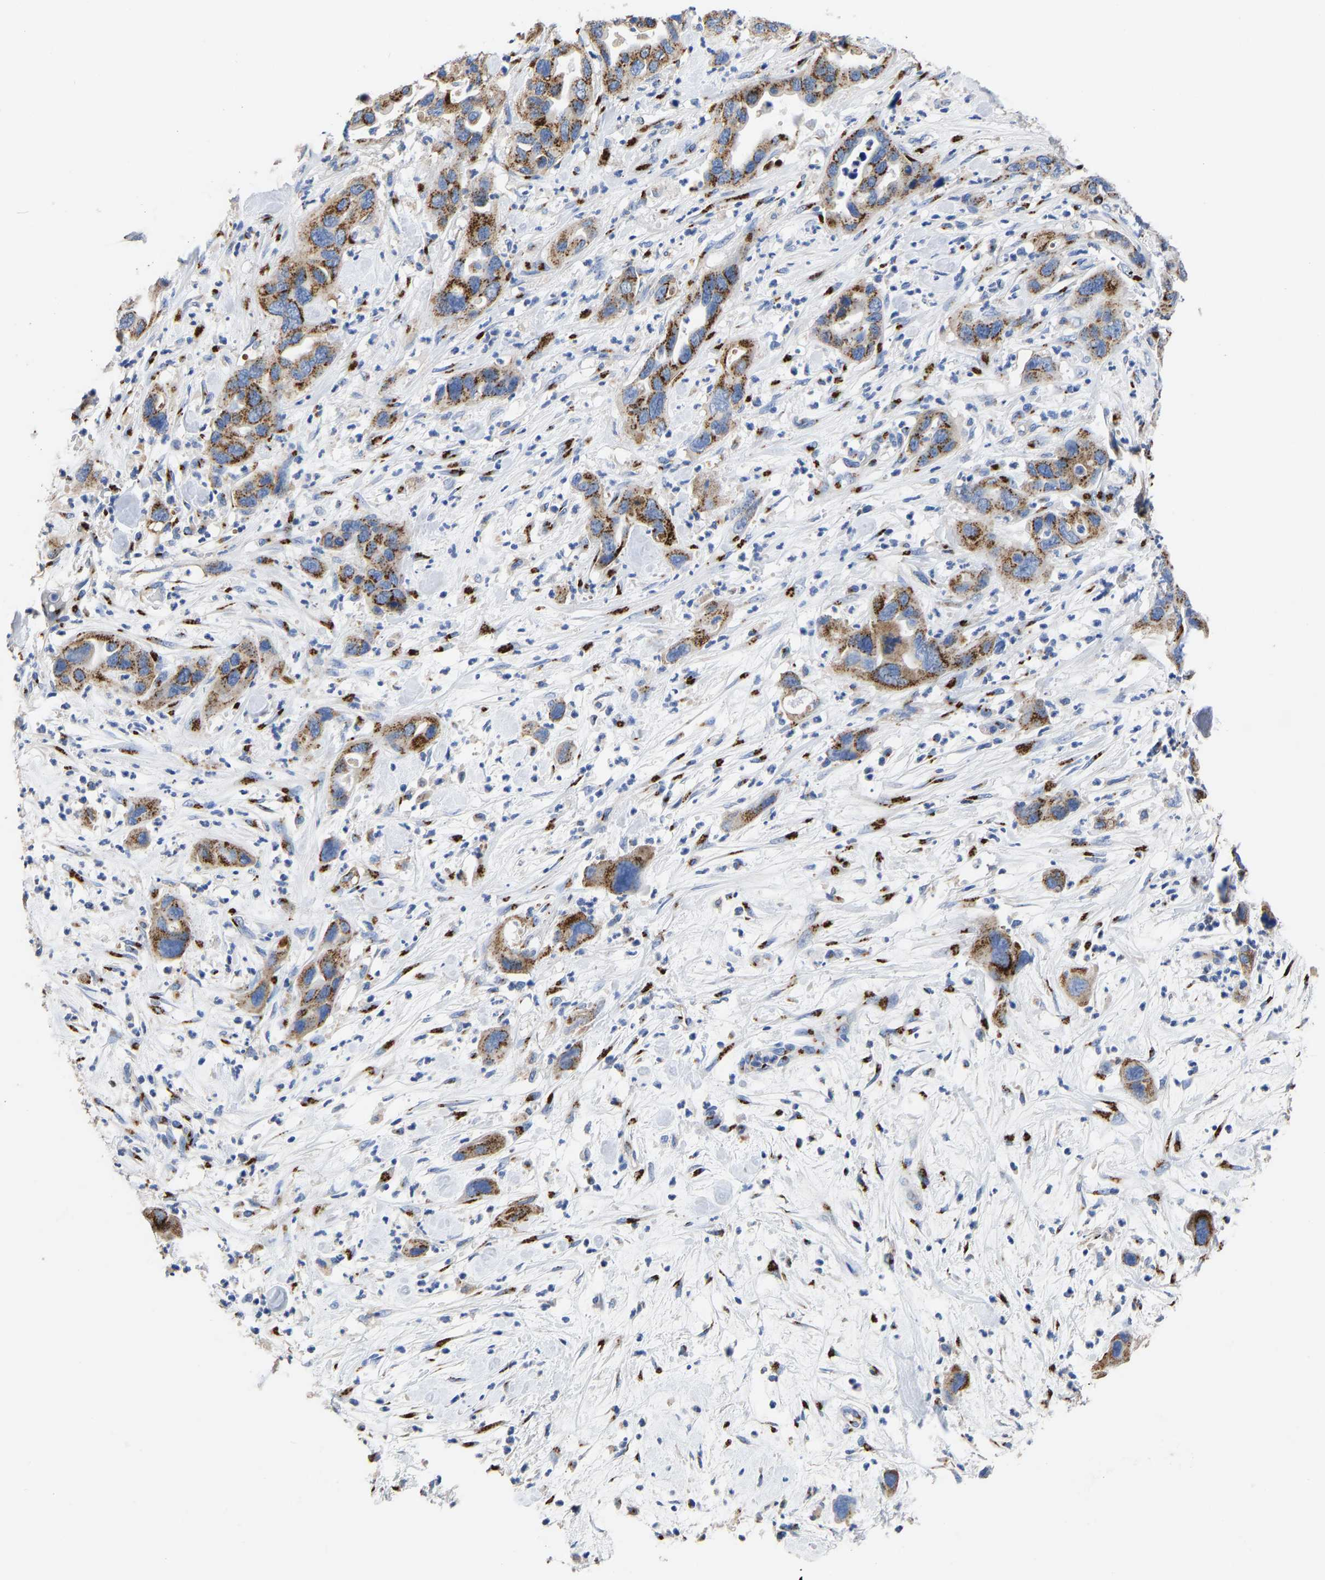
{"staining": {"intensity": "moderate", "quantity": ">75%", "location": "cytoplasmic/membranous"}, "tissue": "pancreatic cancer", "cell_type": "Tumor cells", "image_type": "cancer", "snomed": [{"axis": "morphology", "description": "Adenocarcinoma, NOS"}, {"axis": "topography", "description": "Pancreas"}], "caption": "This histopathology image displays immunohistochemistry staining of human adenocarcinoma (pancreatic), with medium moderate cytoplasmic/membranous staining in approximately >75% of tumor cells.", "gene": "TMEM87A", "patient": {"sex": "female", "age": 71}}